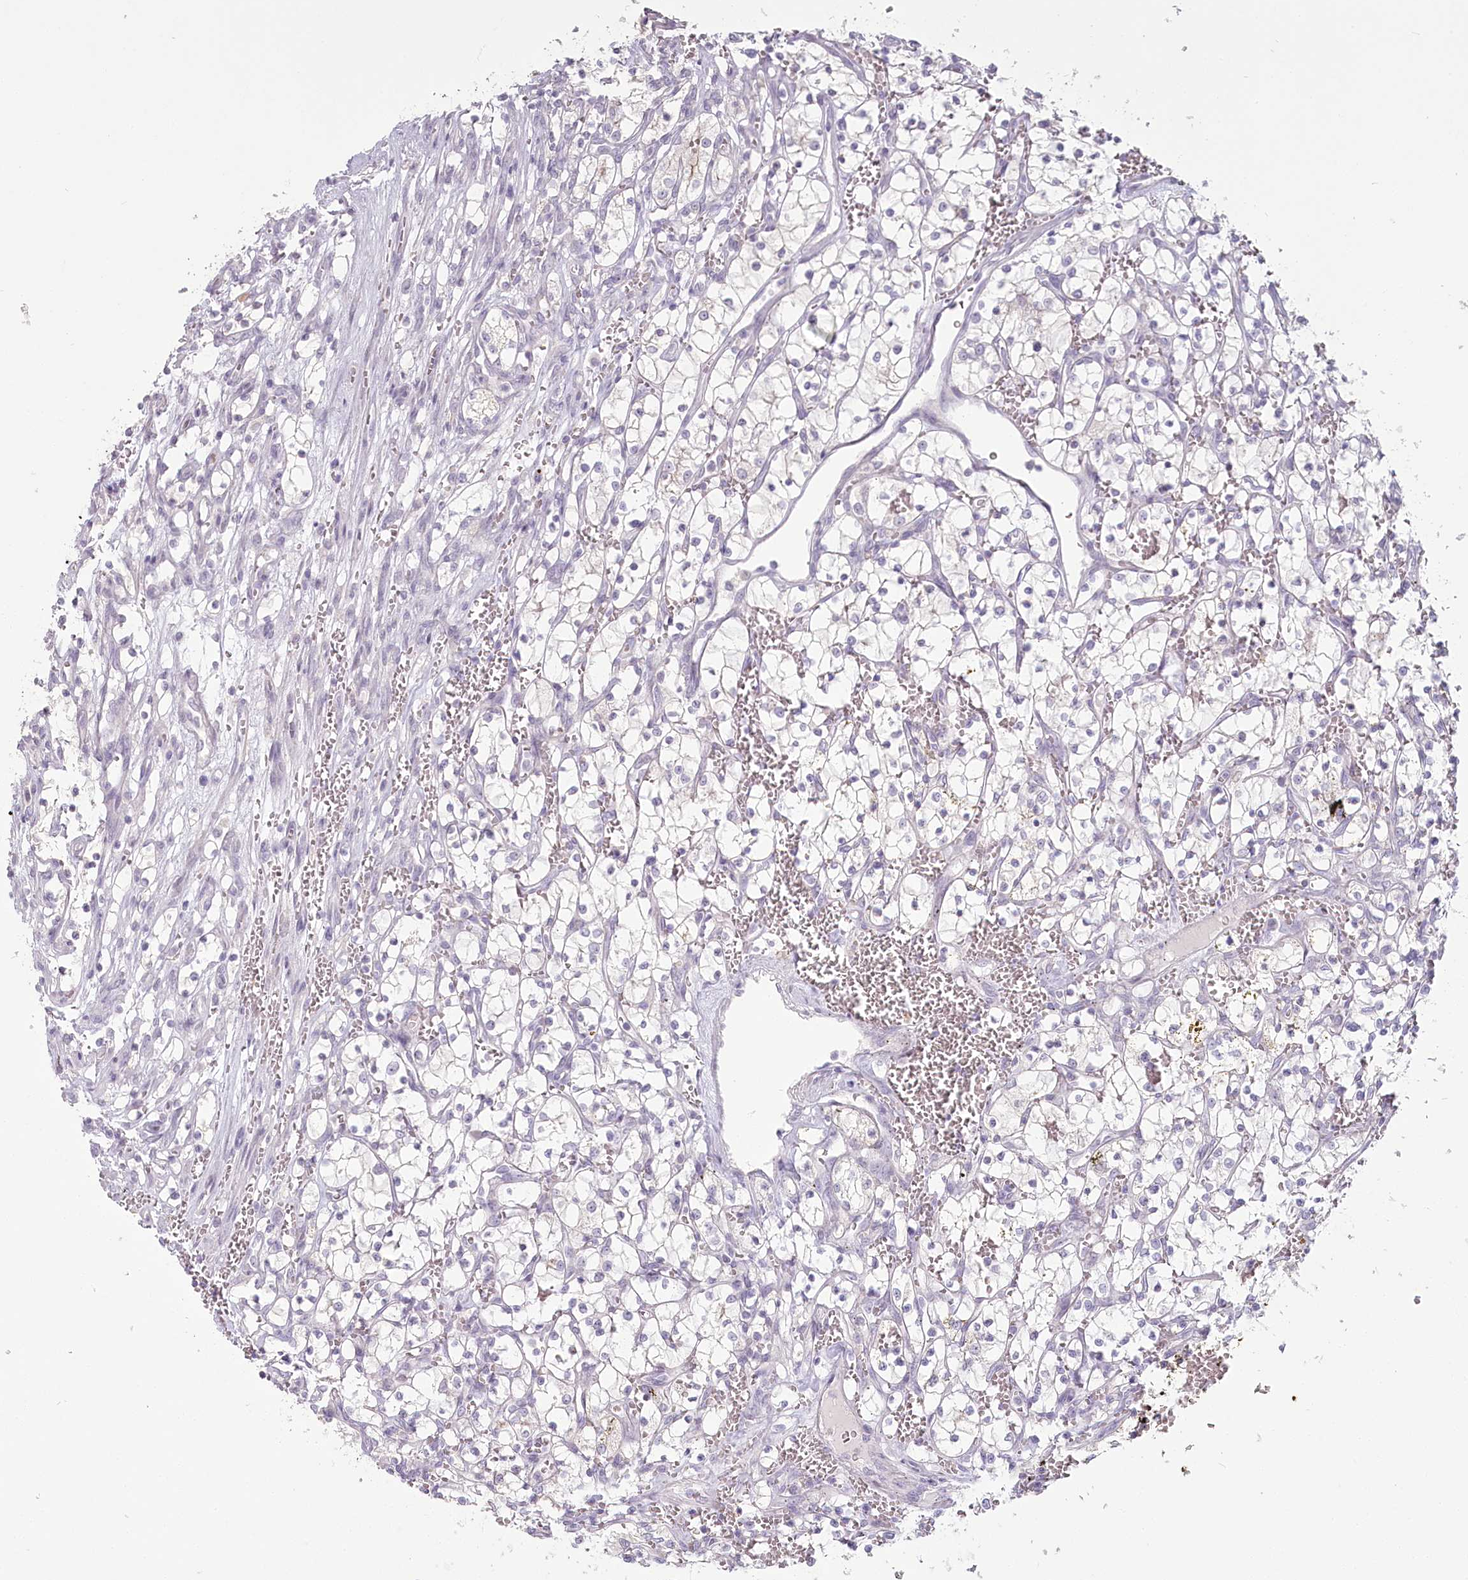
{"staining": {"intensity": "negative", "quantity": "none", "location": "none"}, "tissue": "renal cancer", "cell_type": "Tumor cells", "image_type": "cancer", "snomed": [{"axis": "morphology", "description": "Adenocarcinoma, NOS"}, {"axis": "topography", "description": "Kidney"}], "caption": "A micrograph of human adenocarcinoma (renal) is negative for staining in tumor cells. (DAB immunohistochemistry (IHC) visualized using brightfield microscopy, high magnification).", "gene": "USP11", "patient": {"sex": "female", "age": 69}}